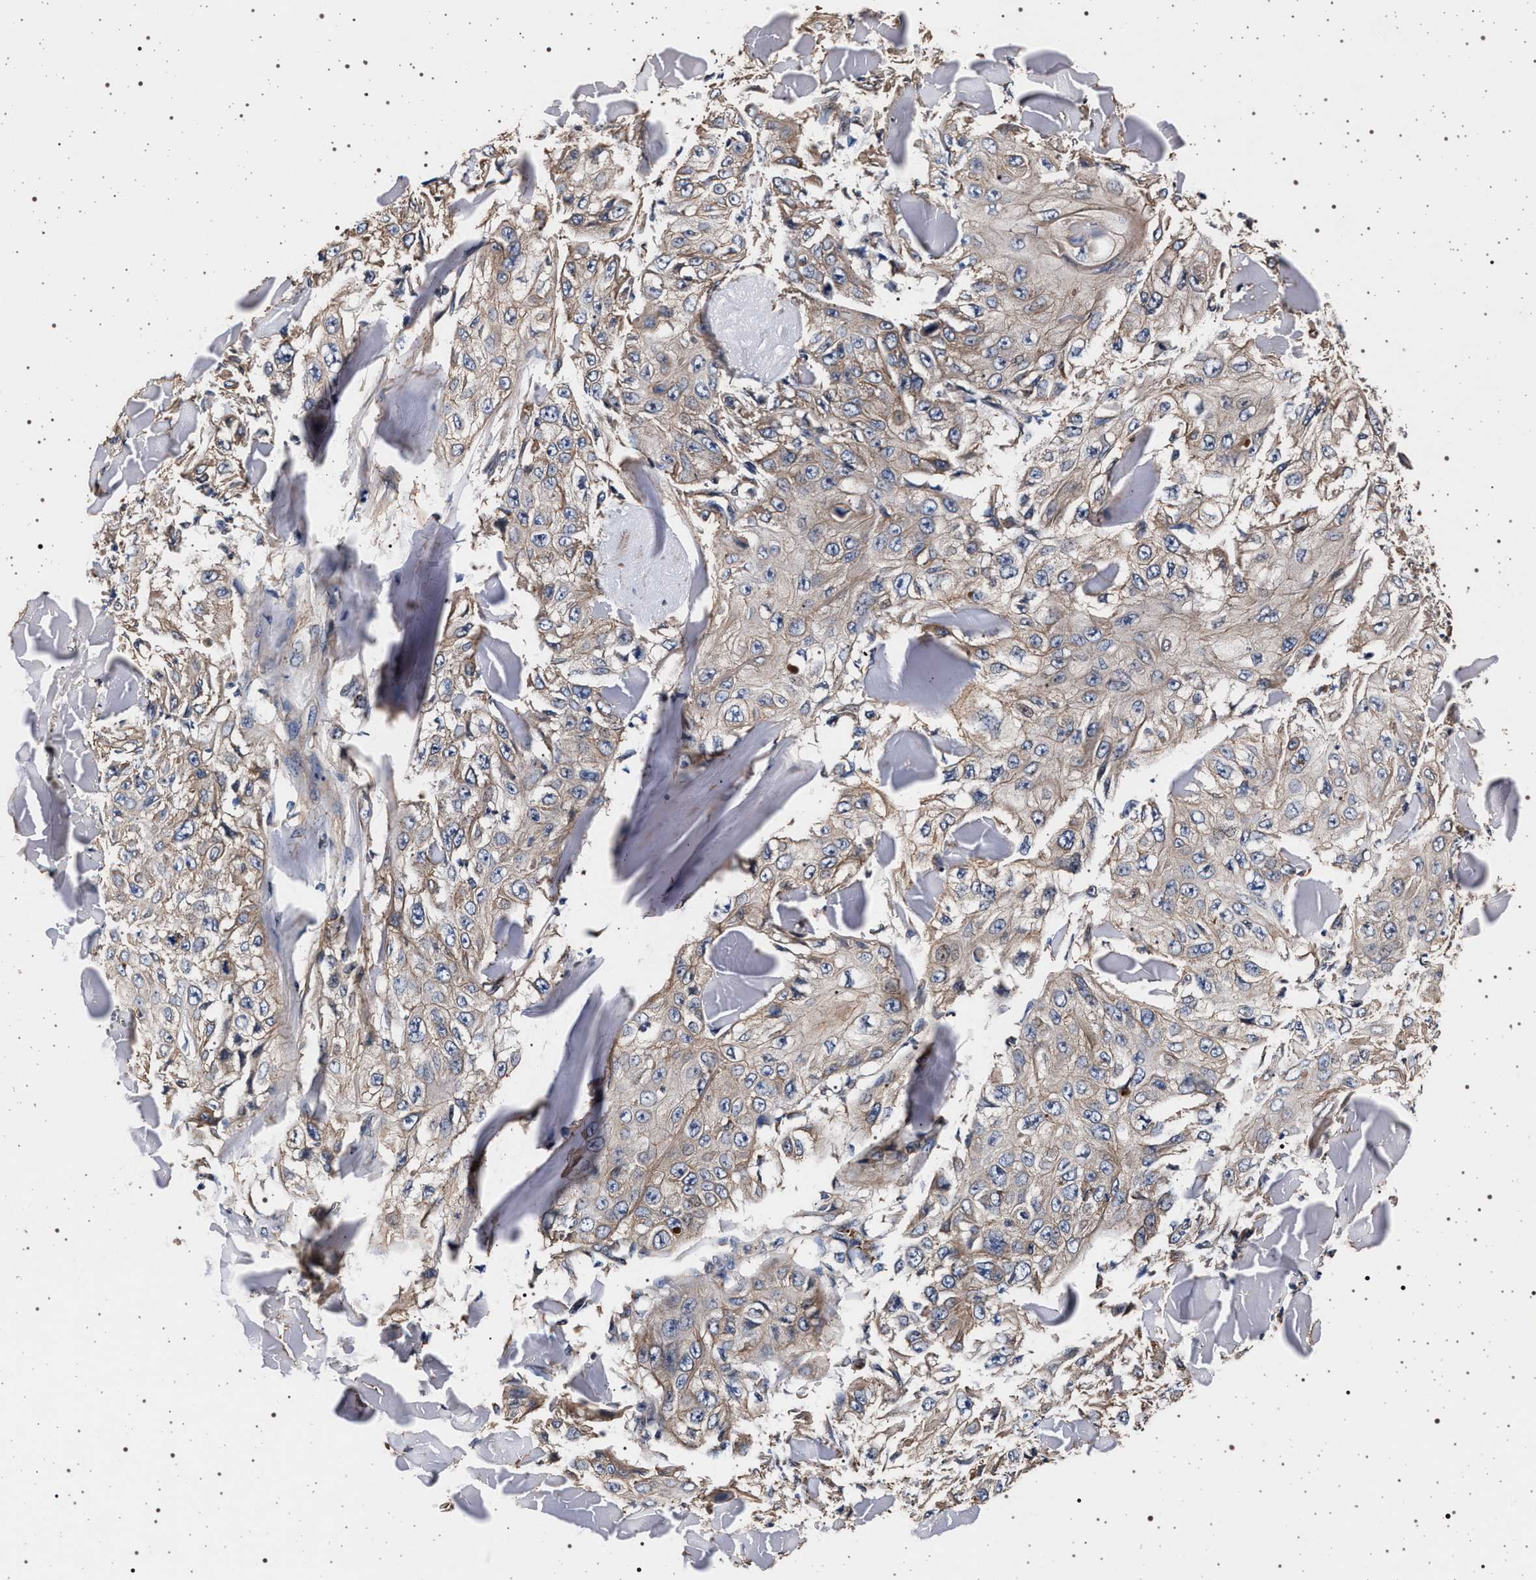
{"staining": {"intensity": "weak", "quantity": "<25%", "location": "cytoplasmic/membranous"}, "tissue": "skin cancer", "cell_type": "Tumor cells", "image_type": "cancer", "snomed": [{"axis": "morphology", "description": "Squamous cell carcinoma, NOS"}, {"axis": "topography", "description": "Skin"}], "caption": "Immunohistochemical staining of human skin cancer reveals no significant staining in tumor cells.", "gene": "KCNK6", "patient": {"sex": "male", "age": 86}}